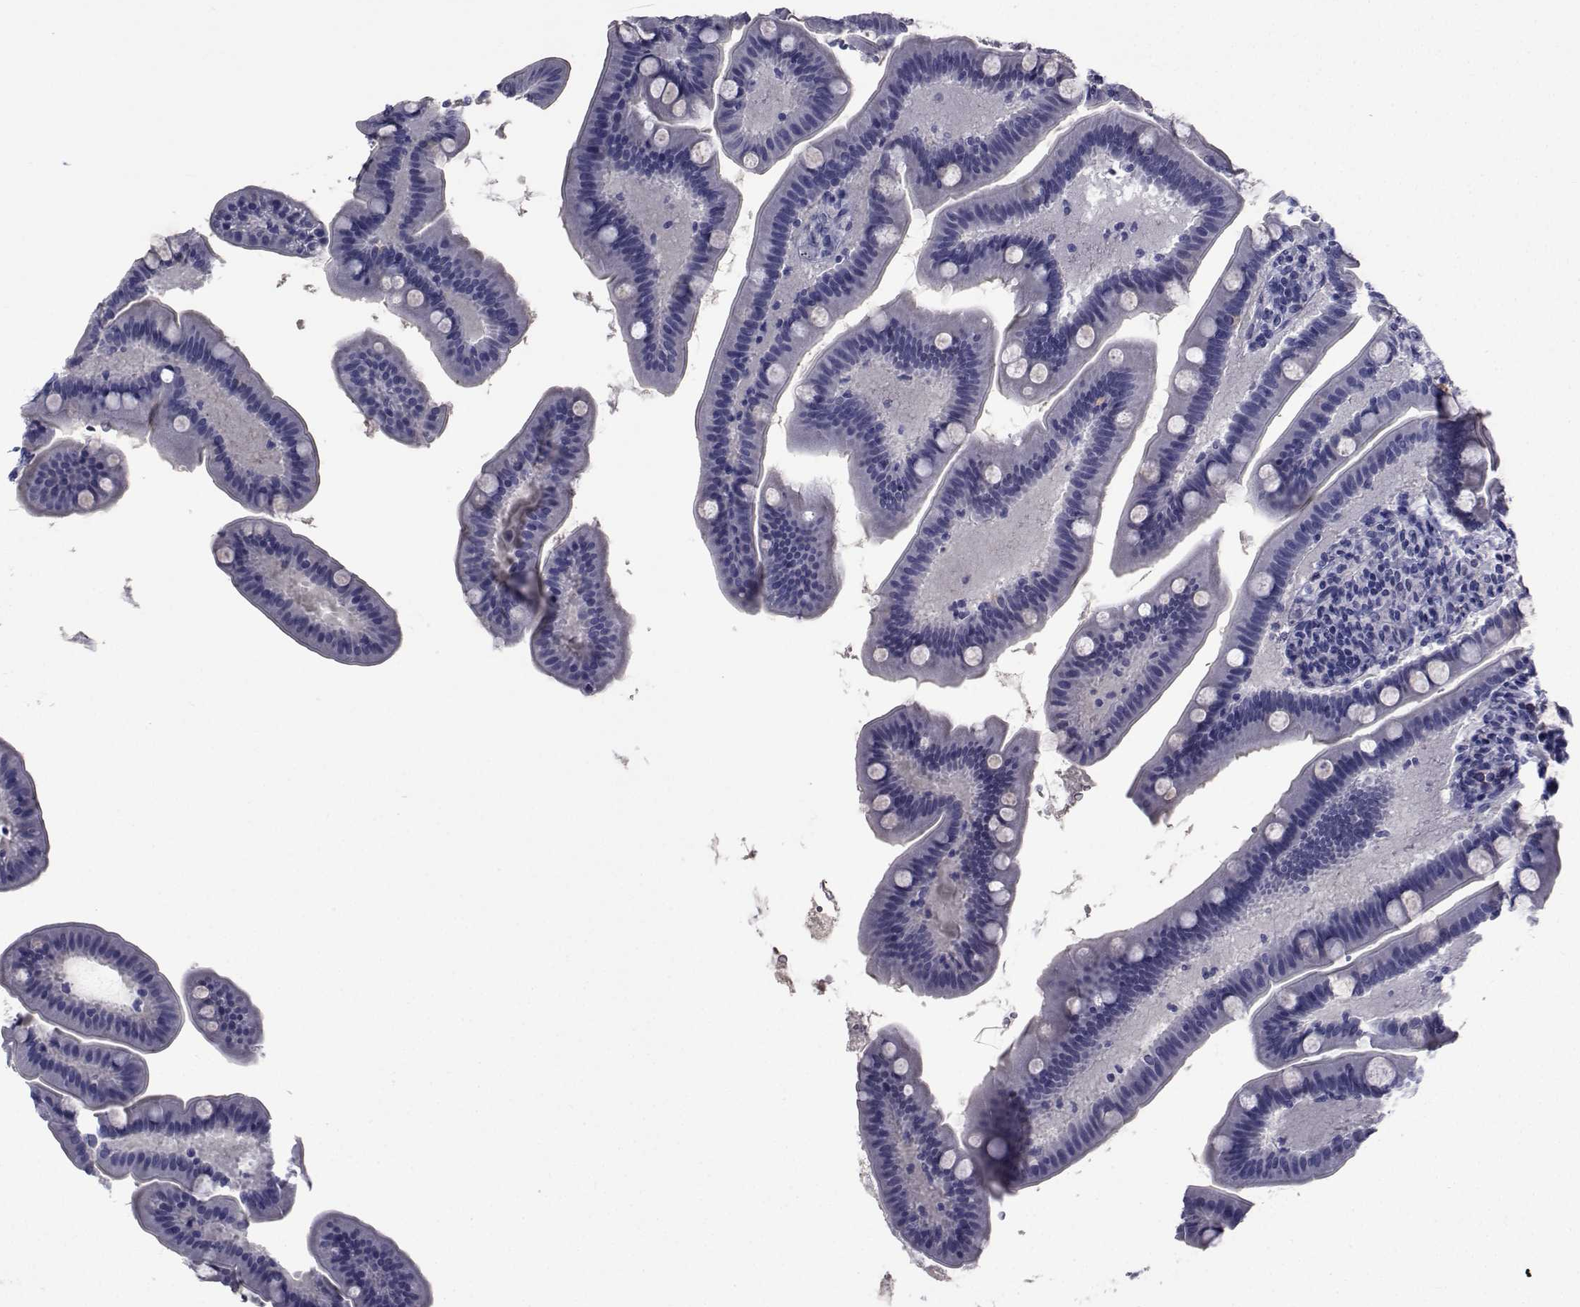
{"staining": {"intensity": "negative", "quantity": "none", "location": "none"}, "tissue": "small intestine", "cell_type": "Glandular cells", "image_type": "normal", "snomed": [{"axis": "morphology", "description": "Normal tissue, NOS"}, {"axis": "topography", "description": "Small intestine"}], "caption": "Small intestine stained for a protein using IHC demonstrates no positivity glandular cells.", "gene": "SEMA5B", "patient": {"sex": "male", "age": 66}}